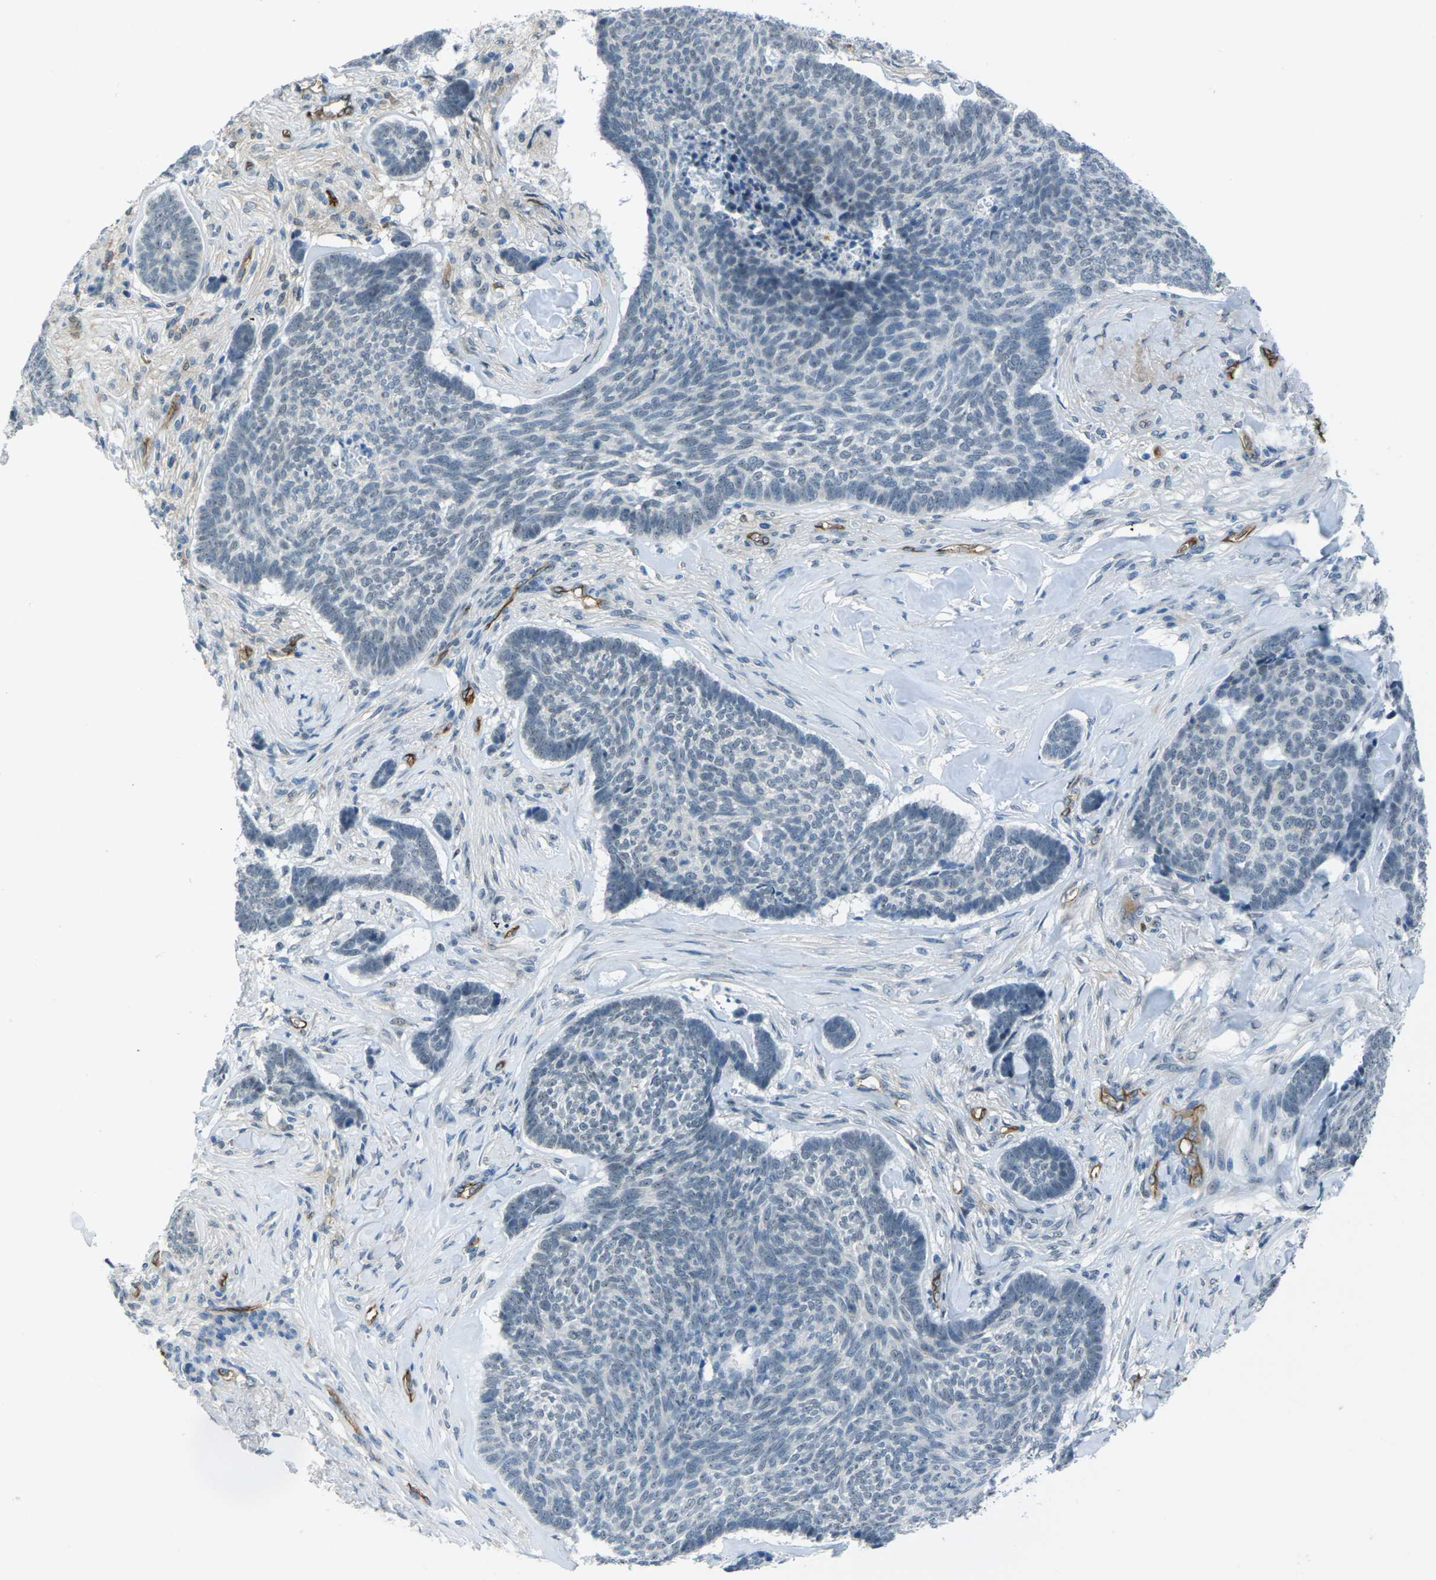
{"staining": {"intensity": "negative", "quantity": "none", "location": "none"}, "tissue": "skin cancer", "cell_type": "Tumor cells", "image_type": "cancer", "snomed": [{"axis": "morphology", "description": "Basal cell carcinoma"}, {"axis": "topography", "description": "Skin"}], "caption": "This is an IHC image of human skin cancer. There is no expression in tumor cells.", "gene": "HSPA12B", "patient": {"sex": "male", "age": 84}}